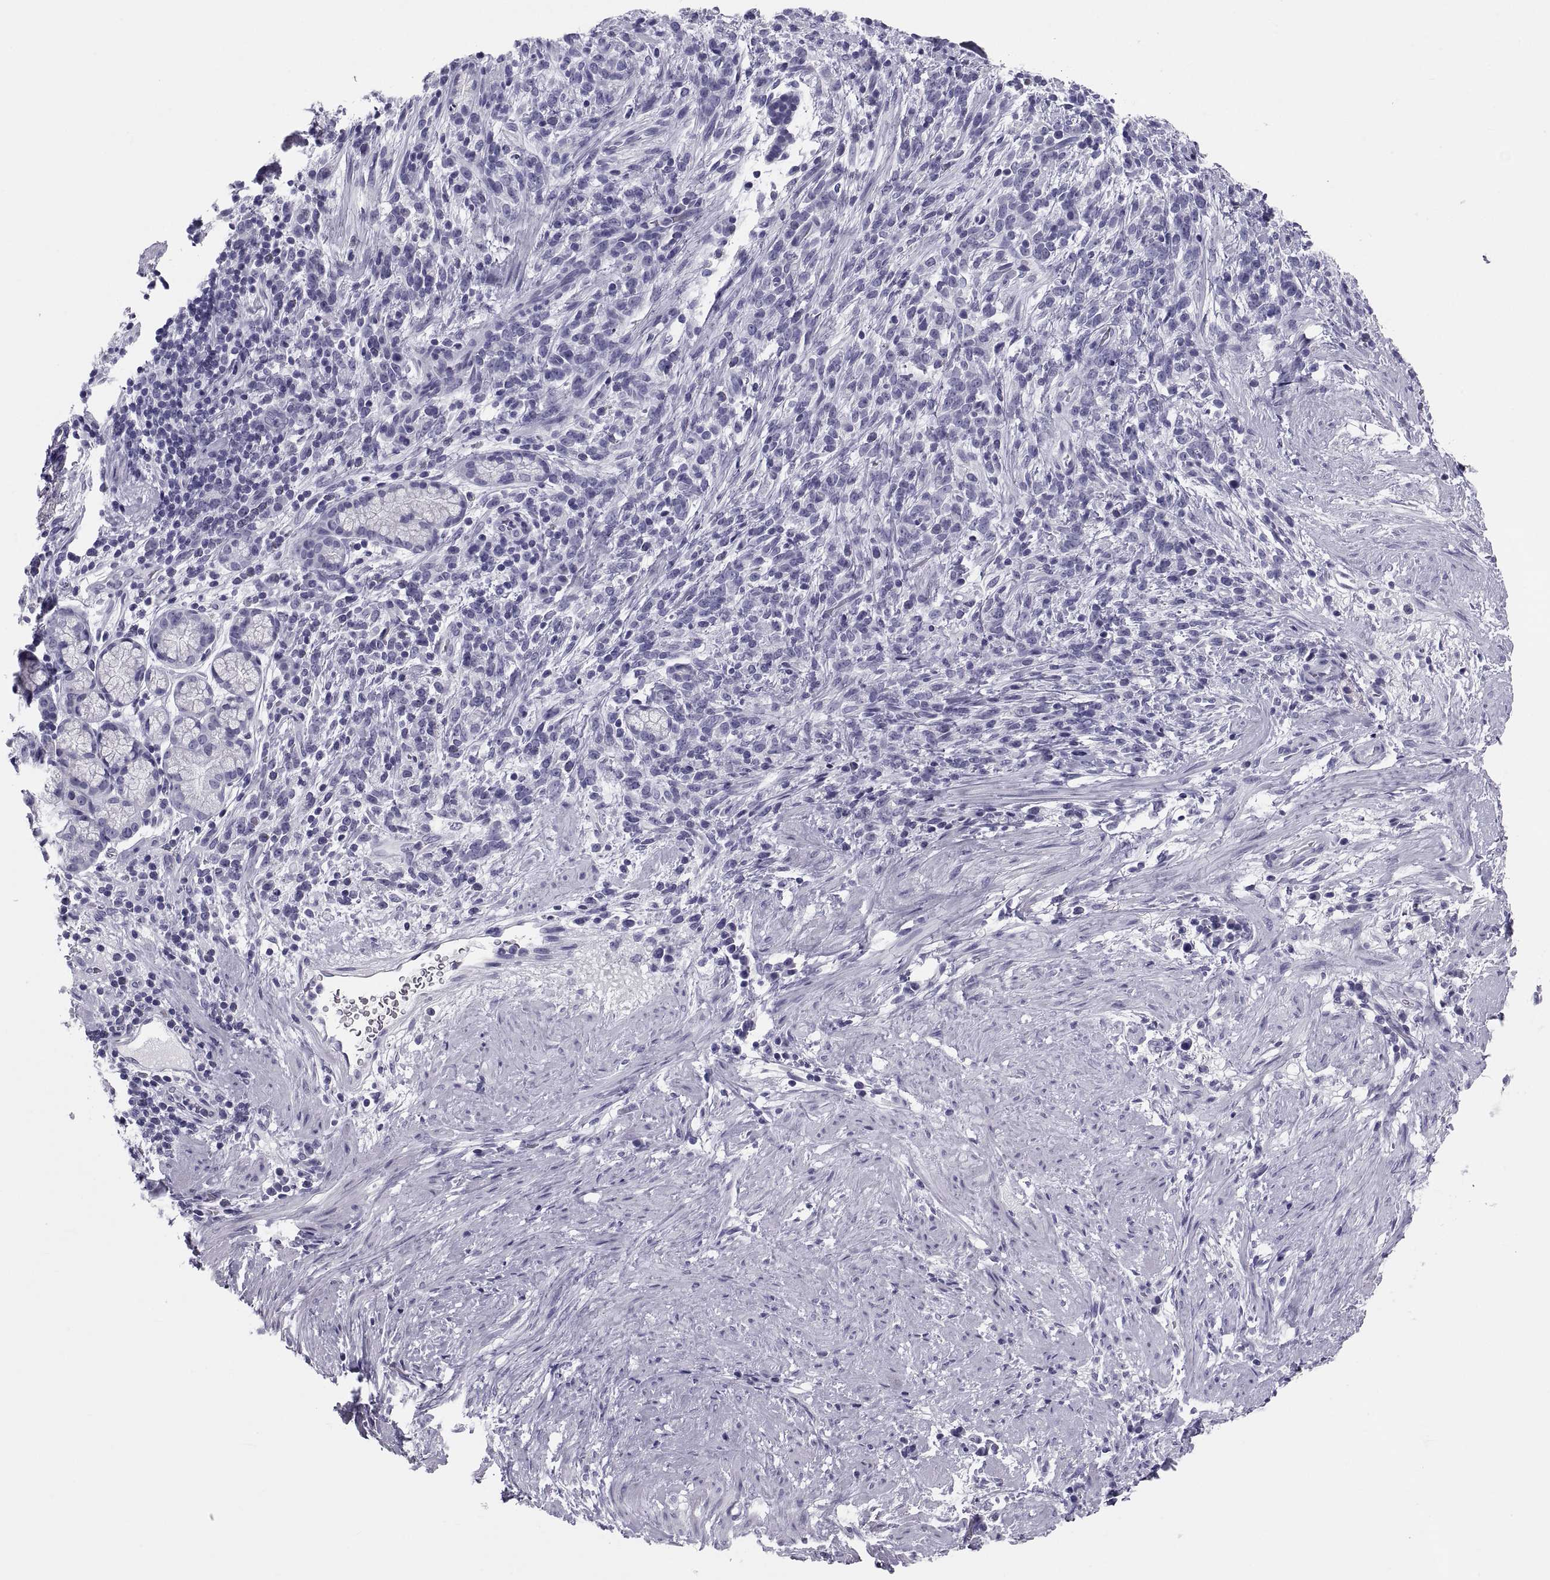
{"staining": {"intensity": "negative", "quantity": "none", "location": "none"}, "tissue": "stomach cancer", "cell_type": "Tumor cells", "image_type": "cancer", "snomed": [{"axis": "morphology", "description": "Adenocarcinoma, NOS"}, {"axis": "topography", "description": "Stomach"}], "caption": "High power microscopy photomicrograph of an immunohistochemistry photomicrograph of stomach adenocarcinoma, revealing no significant staining in tumor cells.", "gene": "CRISP1", "patient": {"sex": "female", "age": 57}}